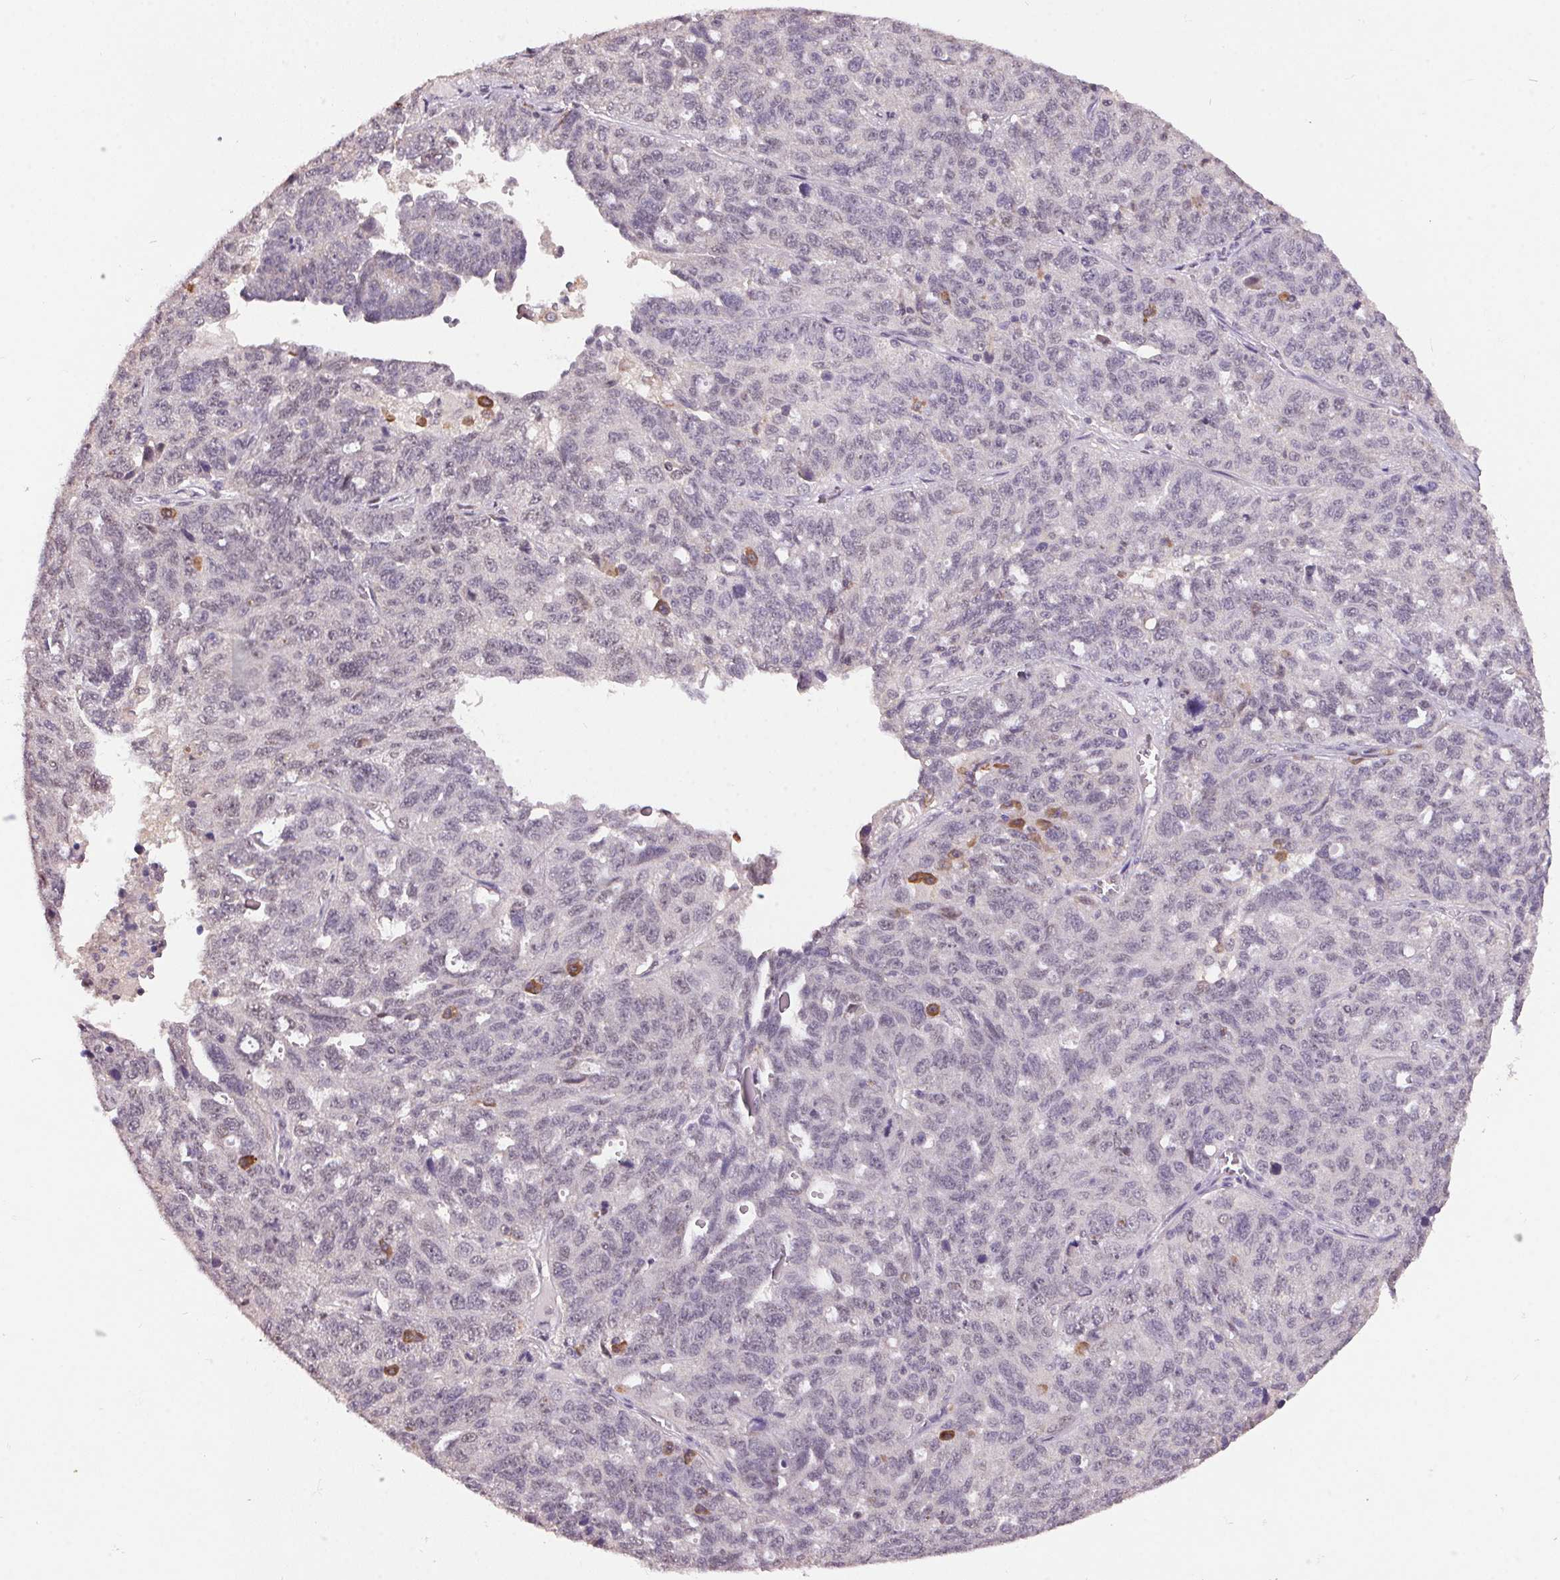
{"staining": {"intensity": "negative", "quantity": "none", "location": "none"}, "tissue": "ovarian cancer", "cell_type": "Tumor cells", "image_type": "cancer", "snomed": [{"axis": "morphology", "description": "Cystadenocarcinoma, serous, NOS"}, {"axis": "topography", "description": "Ovary"}], "caption": "Human ovarian cancer (serous cystadenocarcinoma) stained for a protein using immunohistochemistry shows no expression in tumor cells.", "gene": "ZBTB4", "patient": {"sex": "female", "age": 71}}